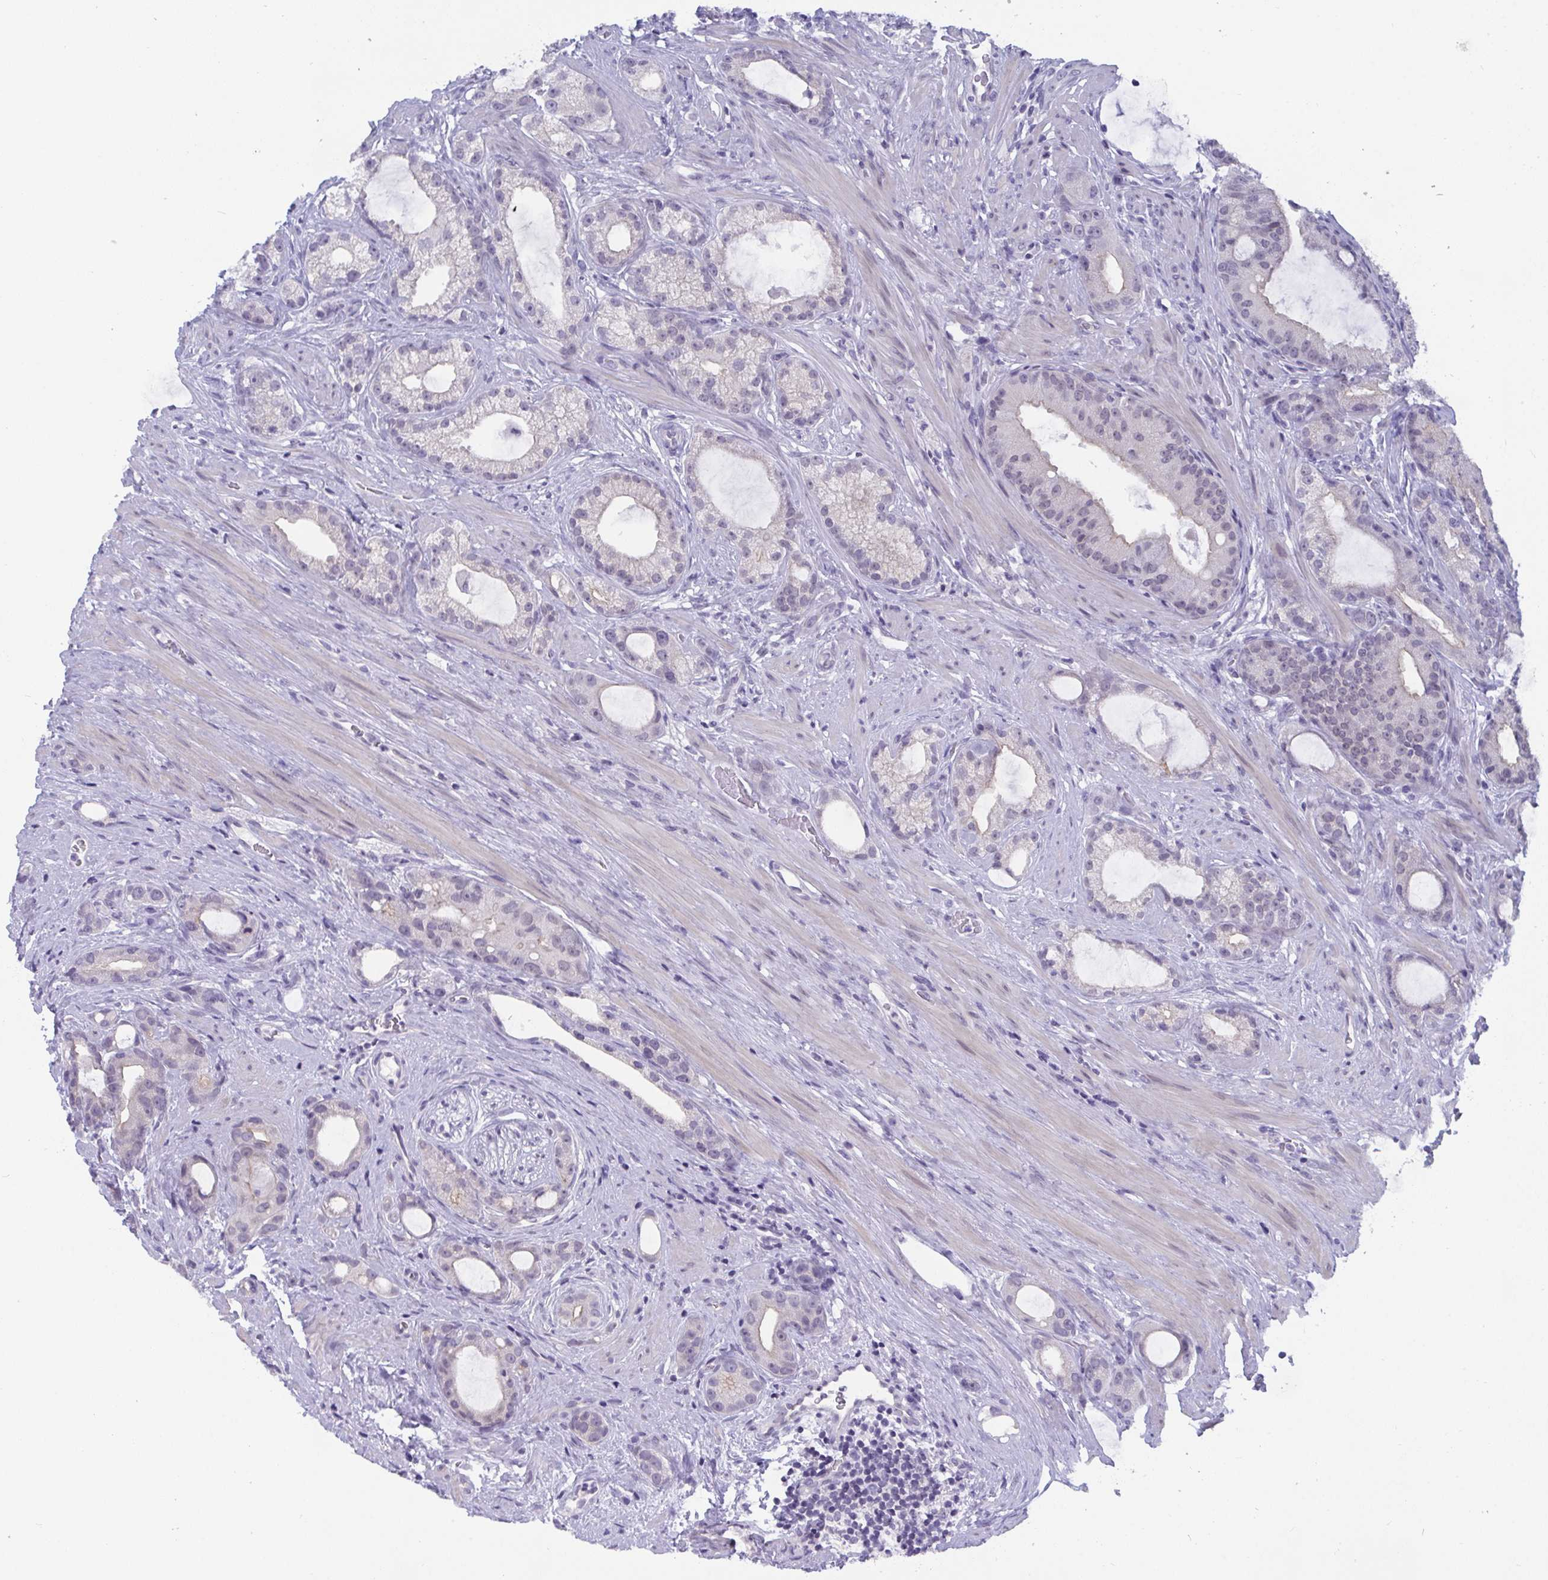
{"staining": {"intensity": "weak", "quantity": "<25%", "location": "nuclear"}, "tissue": "prostate cancer", "cell_type": "Tumor cells", "image_type": "cancer", "snomed": [{"axis": "morphology", "description": "Adenocarcinoma, High grade"}, {"axis": "topography", "description": "Prostate"}], "caption": "A histopathology image of high-grade adenocarcinoma (prostate) stained for a protein displays no brown staining in tumor cells.", "gene": "BMAL2", "patient": {"sex": "male", "age": 65}}